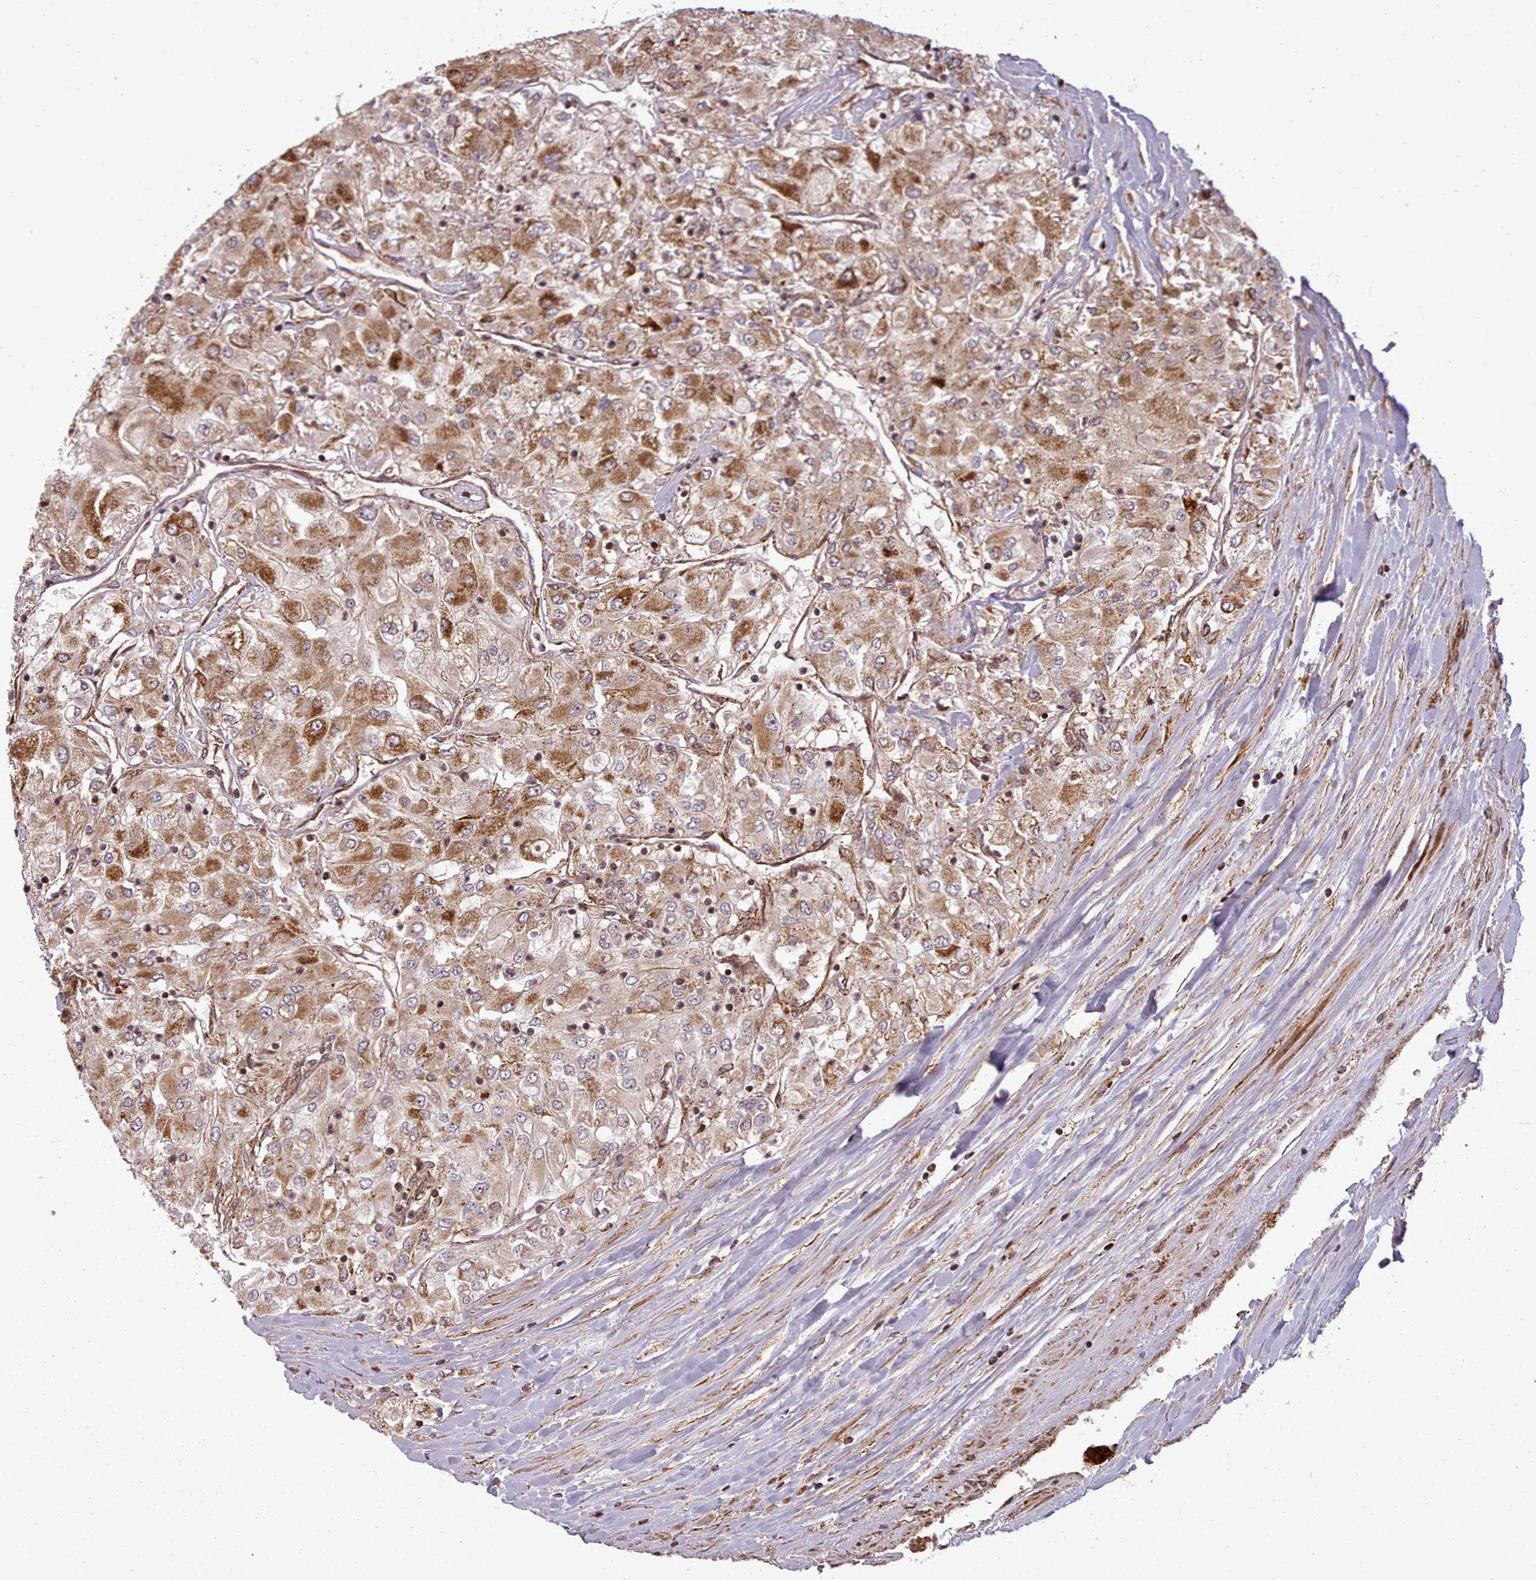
{"staining": {"intensity": "moderate", "quantity": ">75%", "location": "cytoplasmic/membranous"}, "tissue": "renal cancer", "cell_type": "Tumor cells", "image_type": "cancer", "snomed": [{"axis": "morphology", "description": "Adenocarcinoma, NOS"}, {"axis": "topography", "description": "Kidney"}], "caption": "Immunohistochemical staining of renal cancer displays medium levels of moderate cytoplasmic/membranous positivity in approximately >75% of tumor cells. Nuclei are stained in blue.", "gene": "NLRP7", "patient": {"sex": "male", "age": 80}}